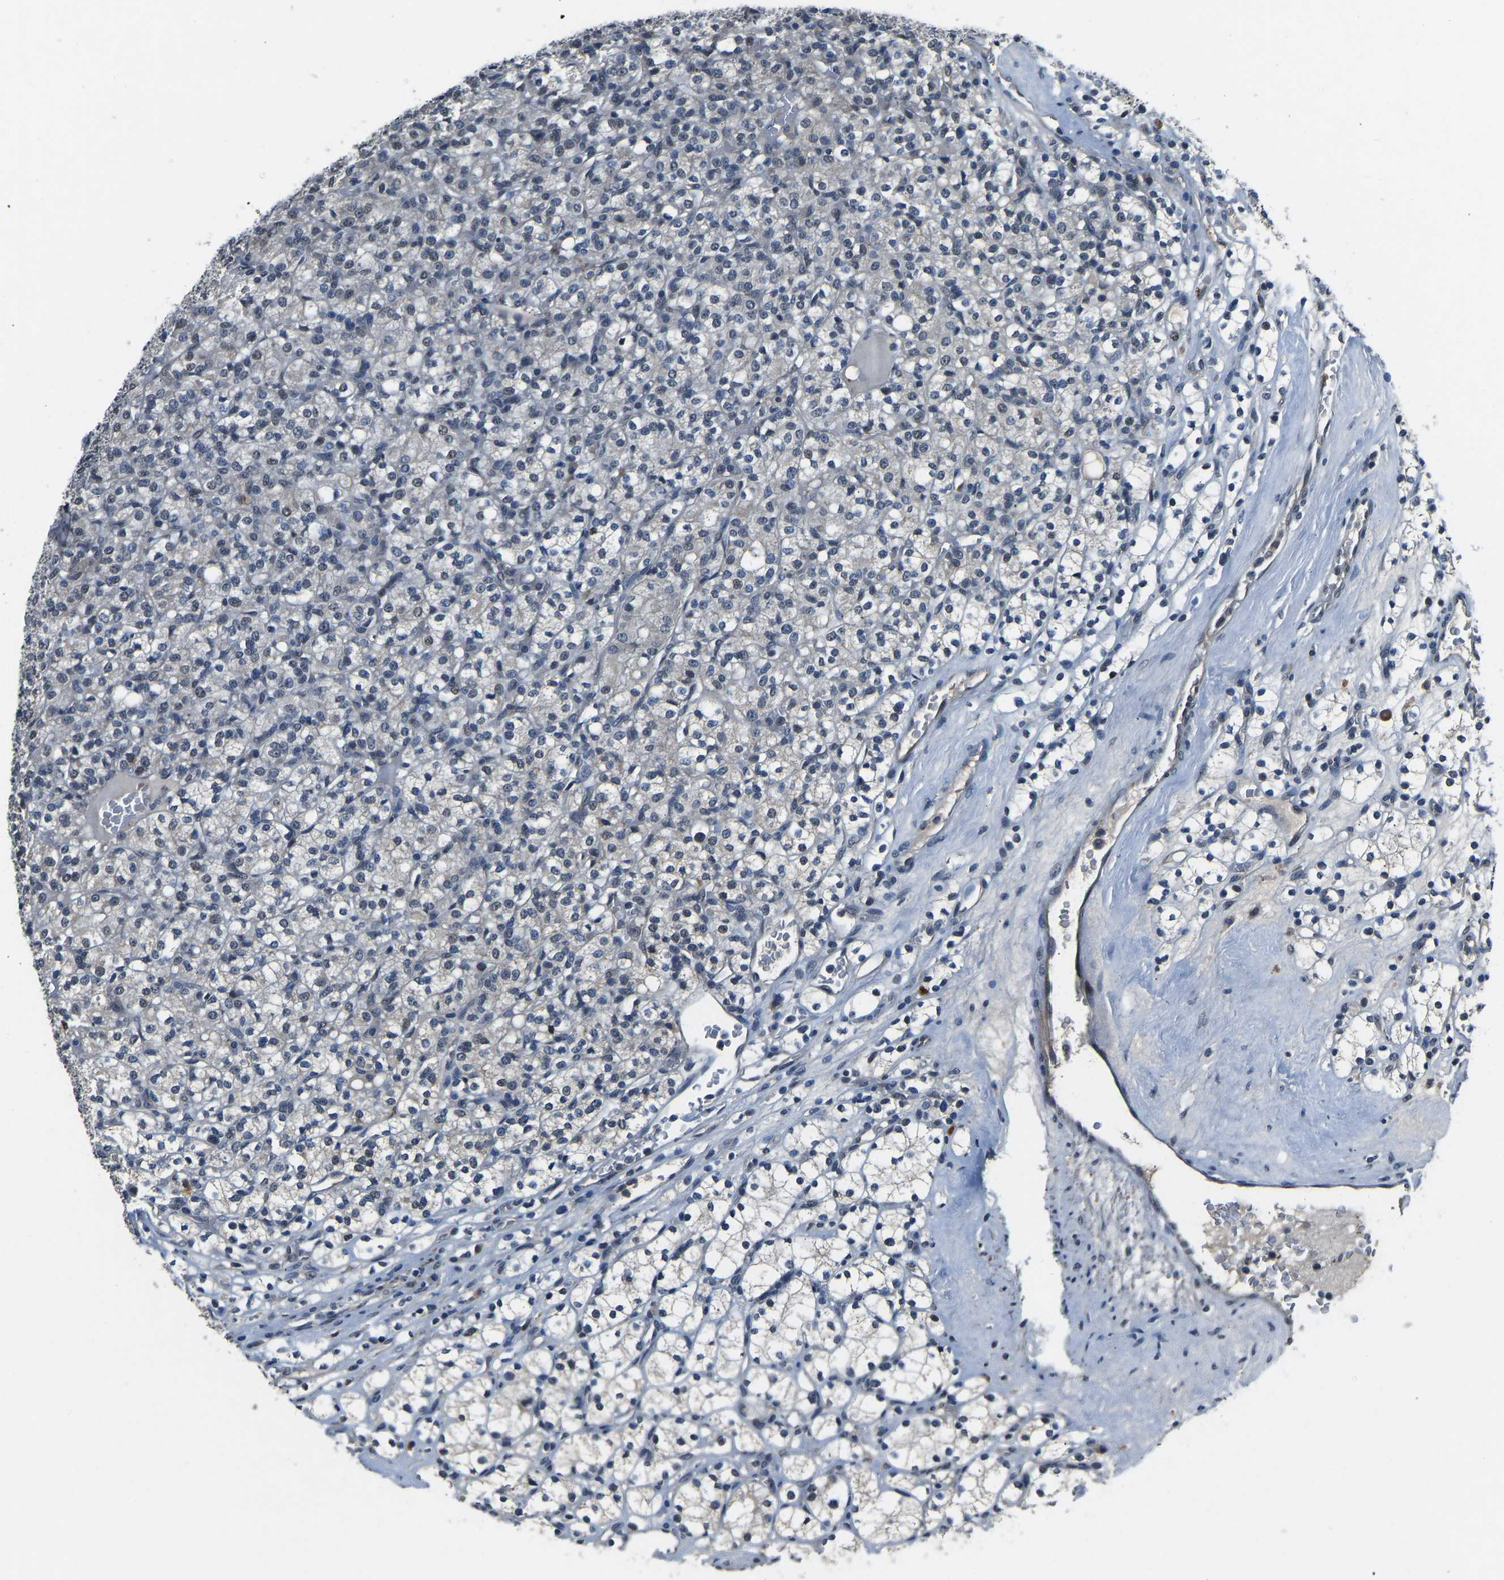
{"staining": {"intensity": "negative", "quantity": "none", "location": "none"}, "tissue": "renal cancer", "cell_type": "Tumor cells", "image_type": "cancer", "snomed": [{"axis": "morphology", "description": "Adenocarcinoma, NOS"}, {"axis": "topography", "description": "Kidney"}], "caption": "Immunohistochemistry (IHC) photomicrograph of renal cancer stained for a protein (brown), which exhibits no staining in tumor cells.", "gene": "FOS", "patient": {"sex": "male", "age": 77}}